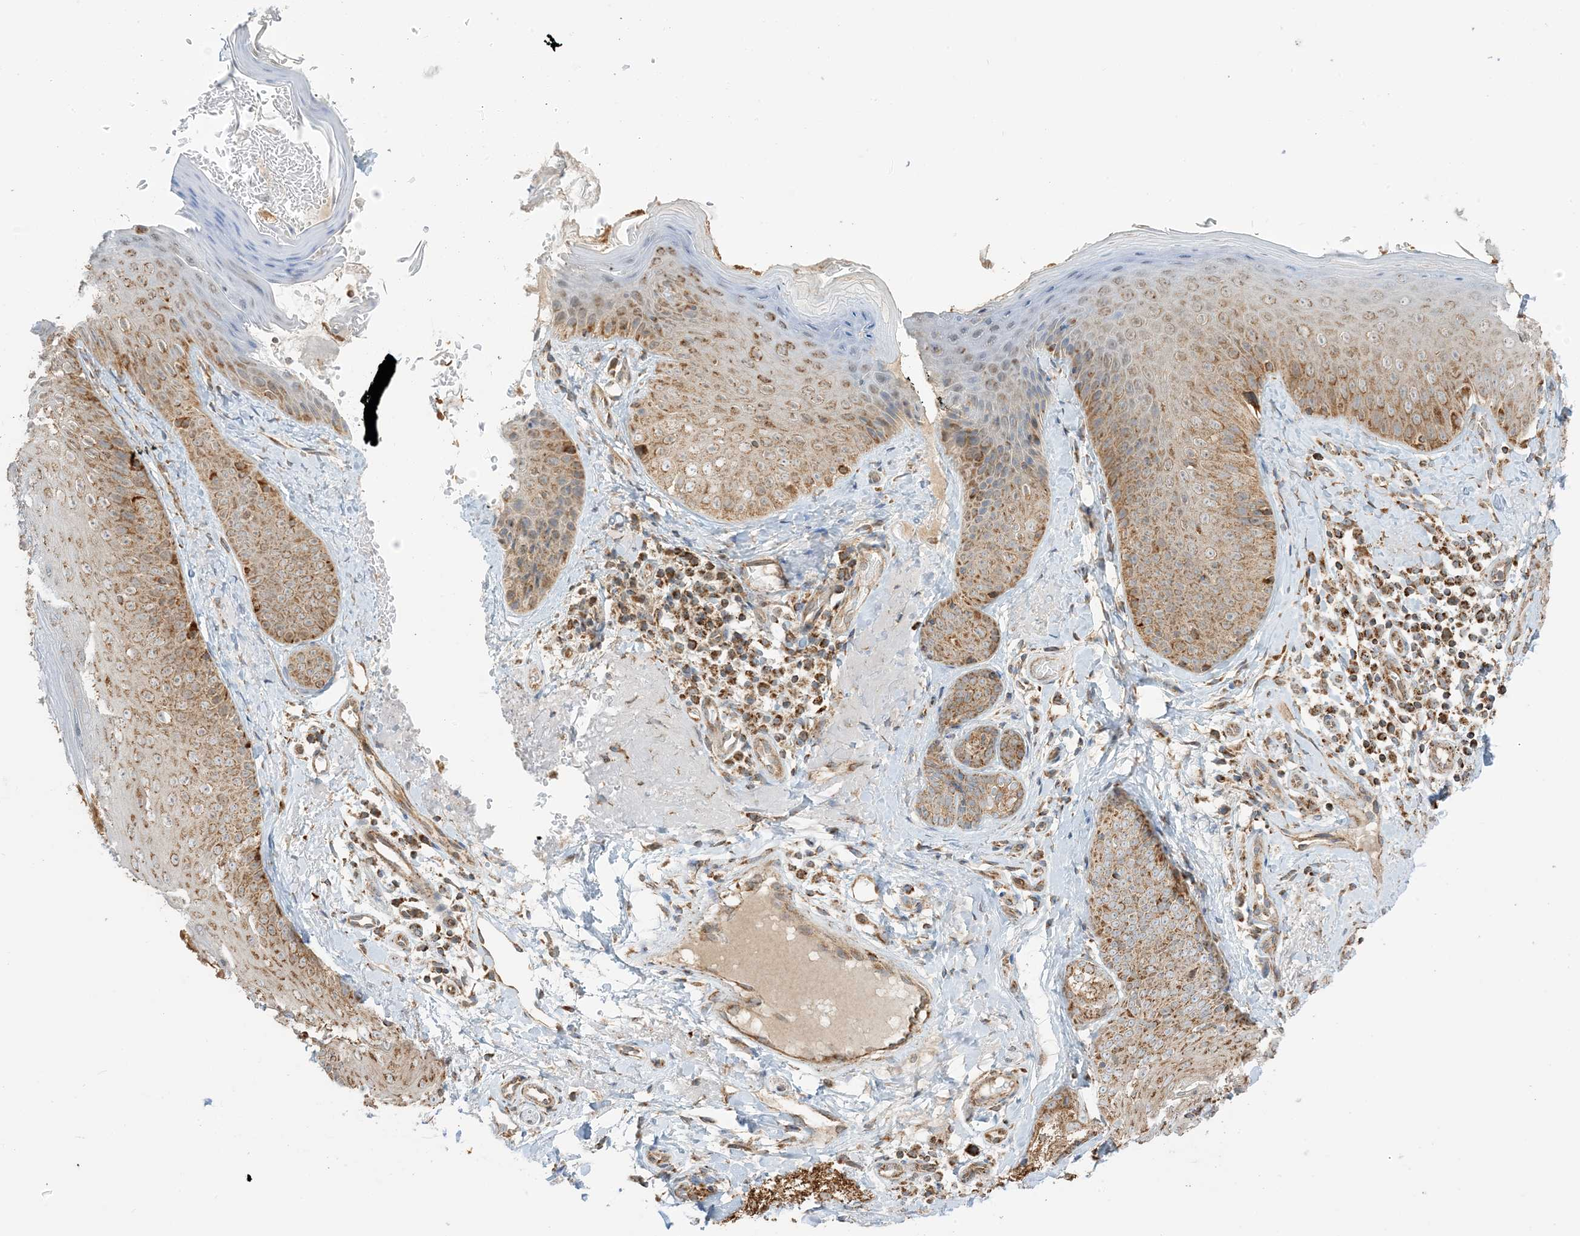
{"staining": {"intensity": "moderate", "quantity": ">75%", "location": "cytoplasmic/membranous"}, "tissue": "skin", "cell_type": "Fibroblasts", "image_type": "normal", "snomed": [{"axis": "morphology", "description": "Normal tissue, NOS"}, {"axis": "topography", "description": "Skin"}], "caption": "Moderate cytoplasmic/membranous expression for a protein is seen in approximately >75% of fibroblasts of benign skin using immunohistochemistry (IHC).", "gene": "N4BP3", "patient": {"sex": "male", "age": 57}}